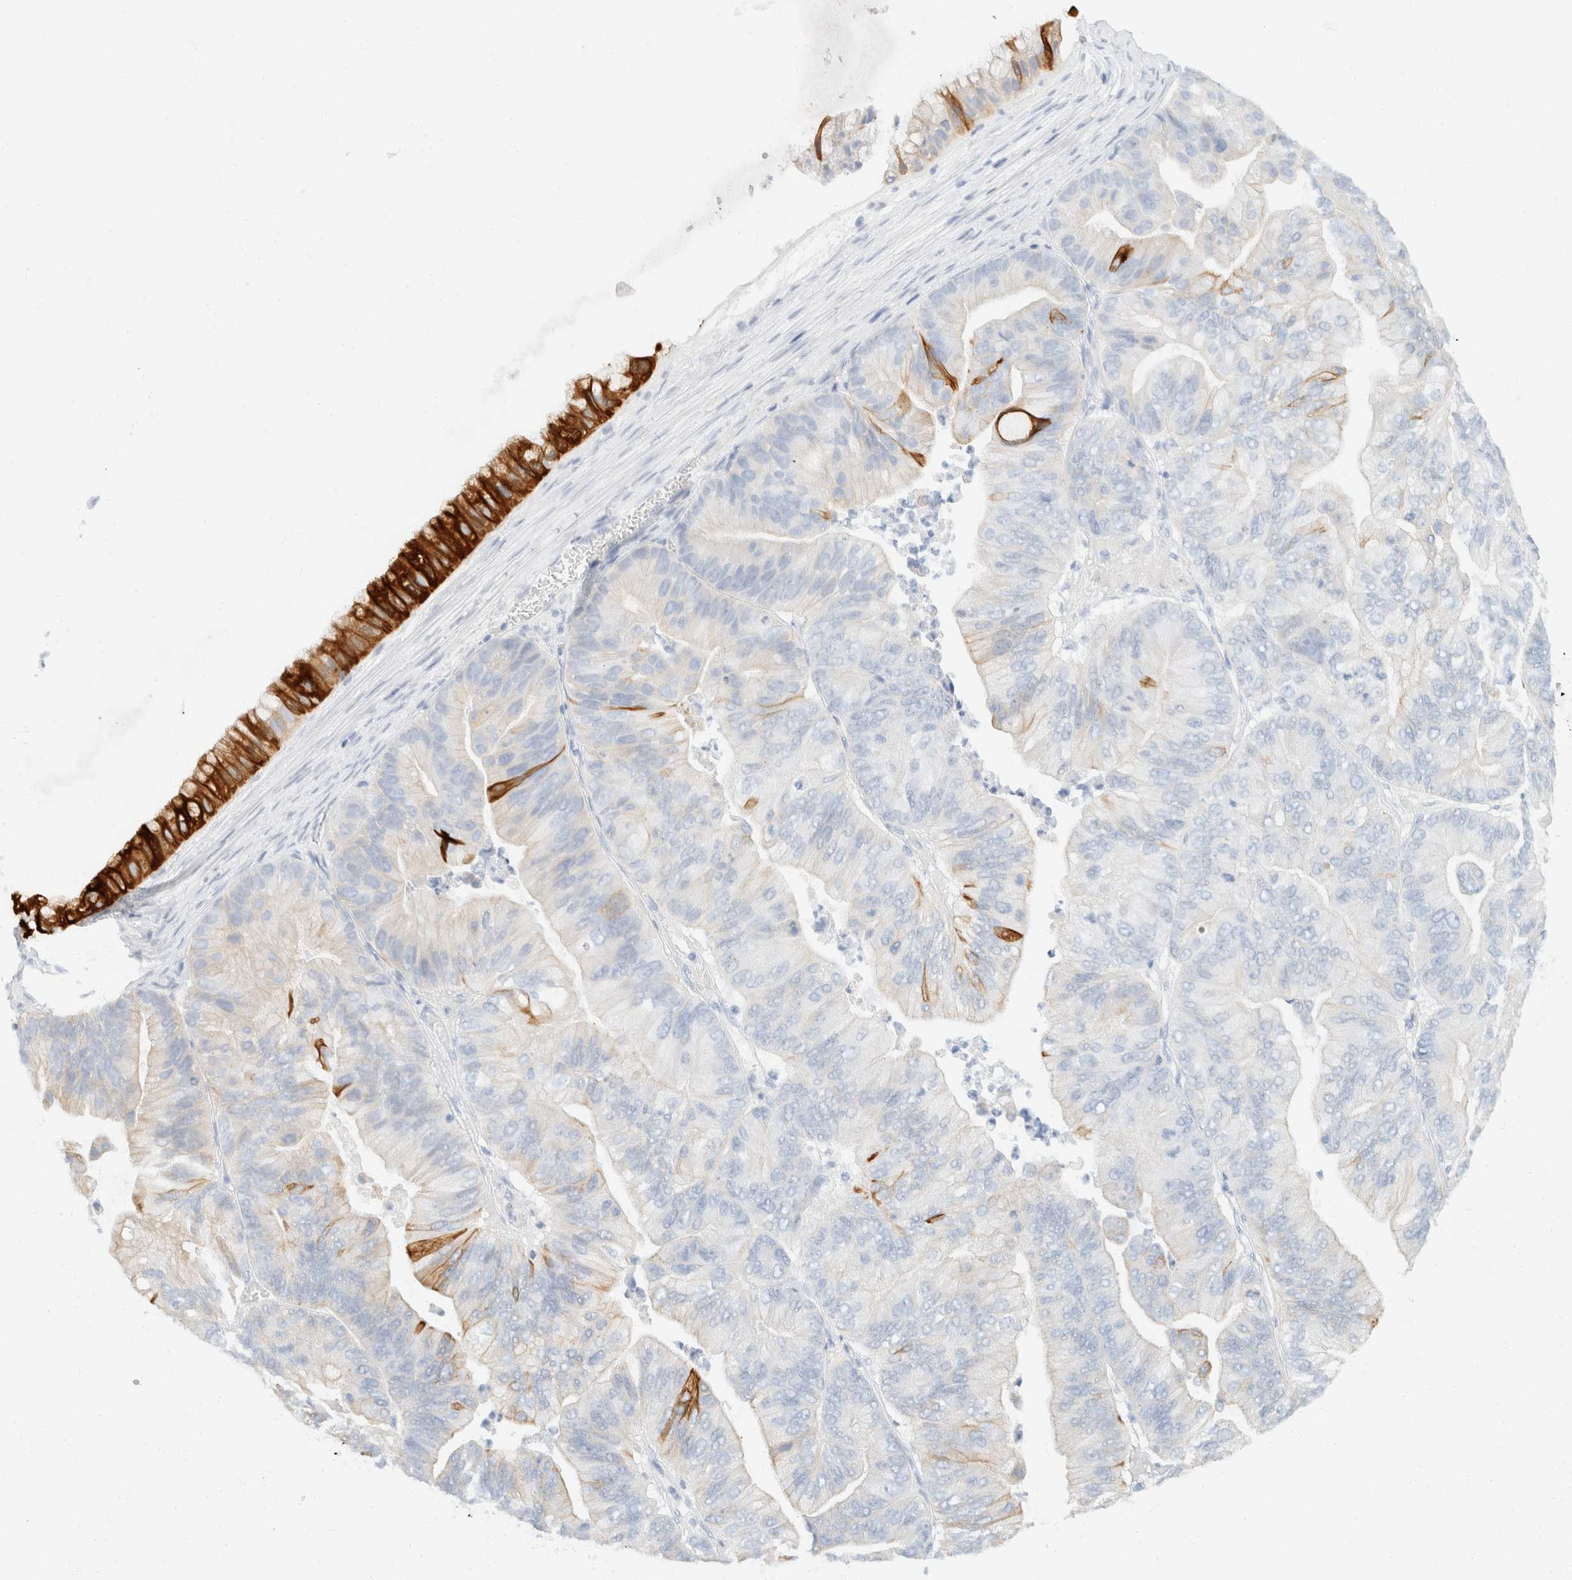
{"staining": {"intensity": "strong", "quantity": "<25%", "location": "cytoplasmic/membranous"}, "tissue": "ovarian cancer", "cell_type": "Tumor cells", "image_type": "cancer", "snomed": [{"axis": "morphology", "description": "Cystadenocarcinoma, mucinous, NOS"}, {"axis": "topography", "description": "Ovary"}], "caption": "Ovarian cancer (mucinous cystadenocarcinoma) stained with a protein marker displays strong staining in tumor cells.", "gene": "KRT20", "patient": {"sex": "female", "age": 61}}